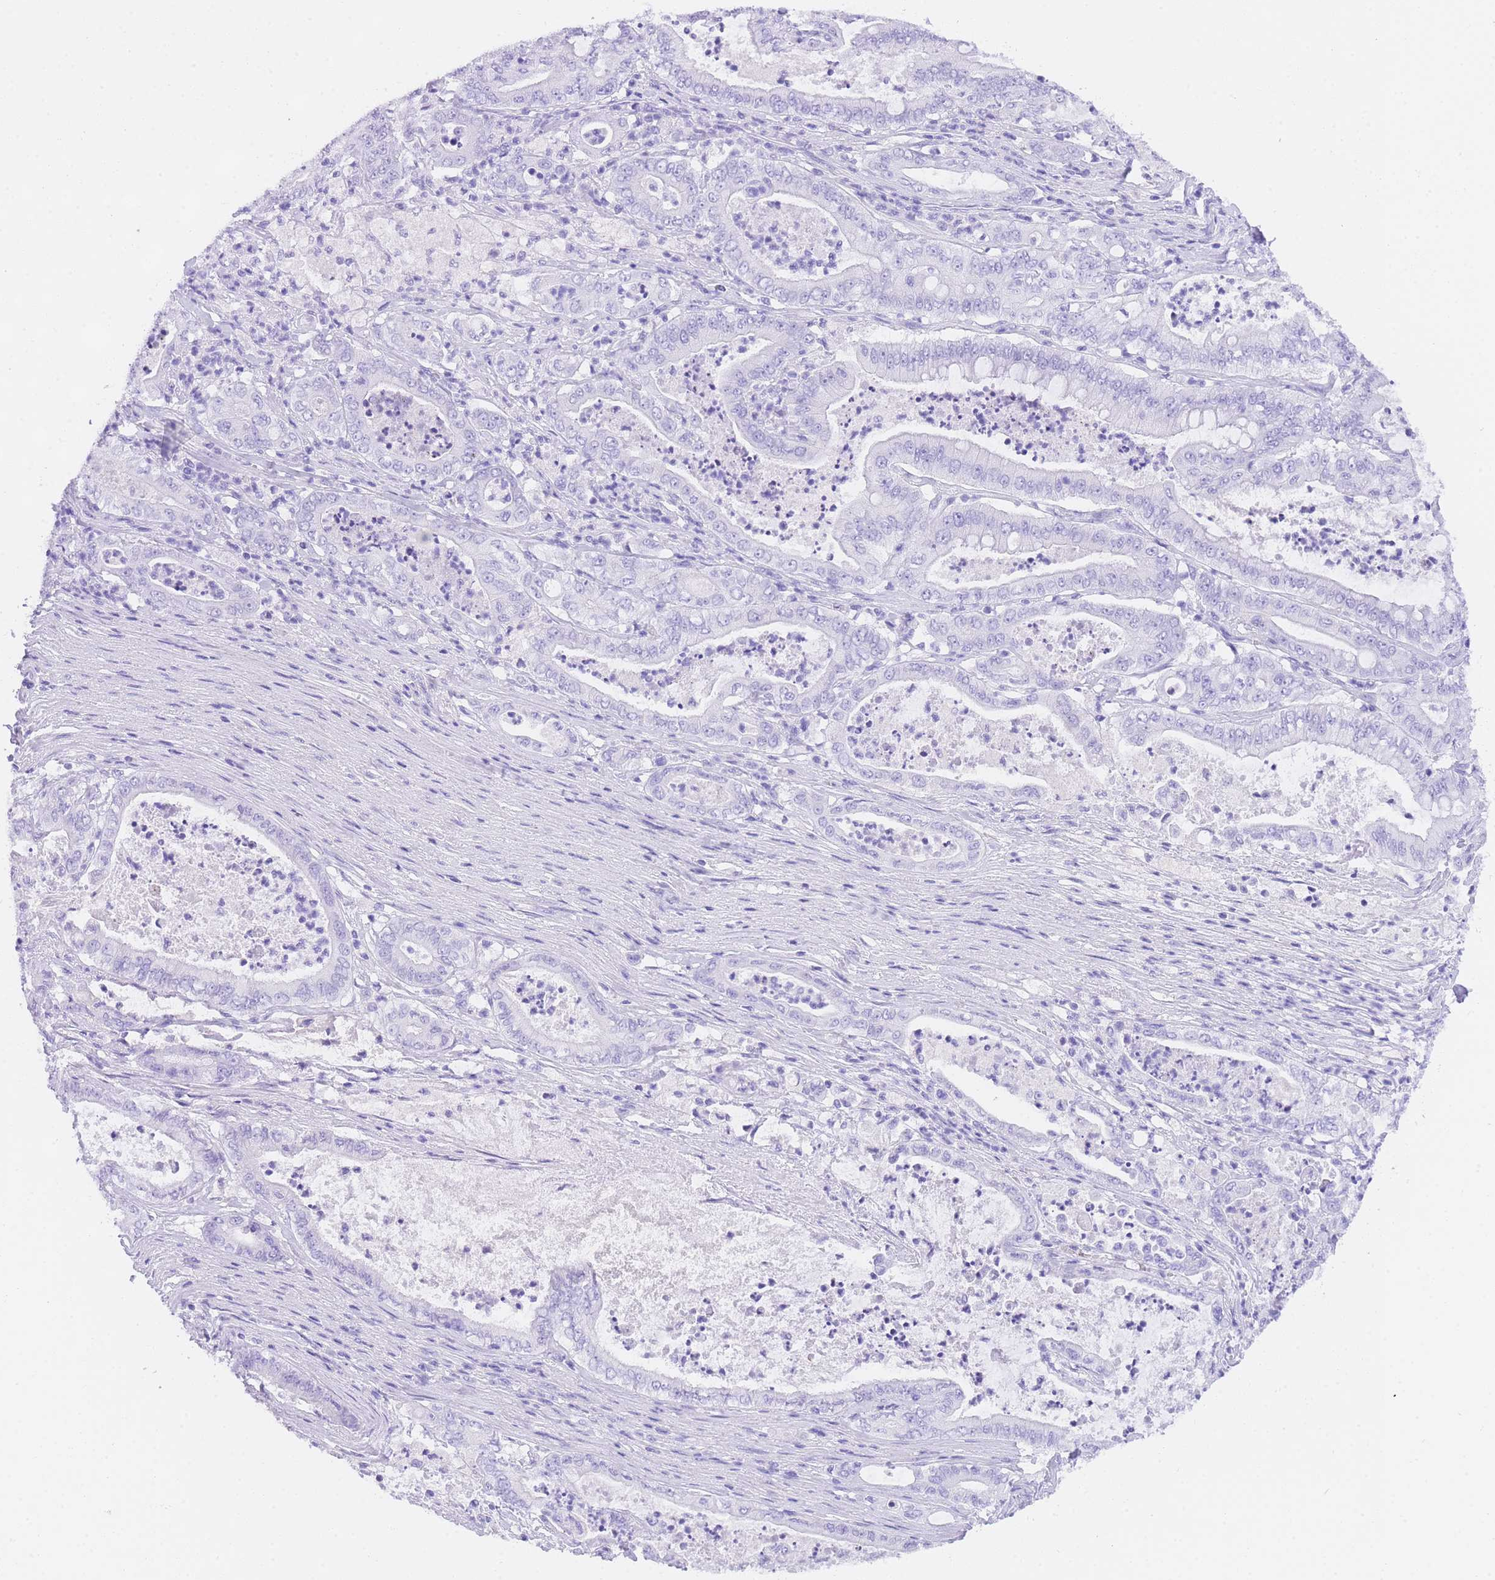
{"staining": {"intensity": "negative", "quantity": "none", "location": "none"}, "tissue": "pancreatic cancer", "cell_type": "Tumor cells", "image_type": "cancer", "snomed": [{"axis": "morphology", "description": "Adenocarcinoma, NOS"}, {"axis": "topography", "description": "Pancreas"}], "caption": "A histopathology image of pancreatic cancer (adenocarcinoma) stained for a protein displays no brown staining in tumor cells.", "gene": "NKD2", "patient": {"sex": "male", "age": 71}}